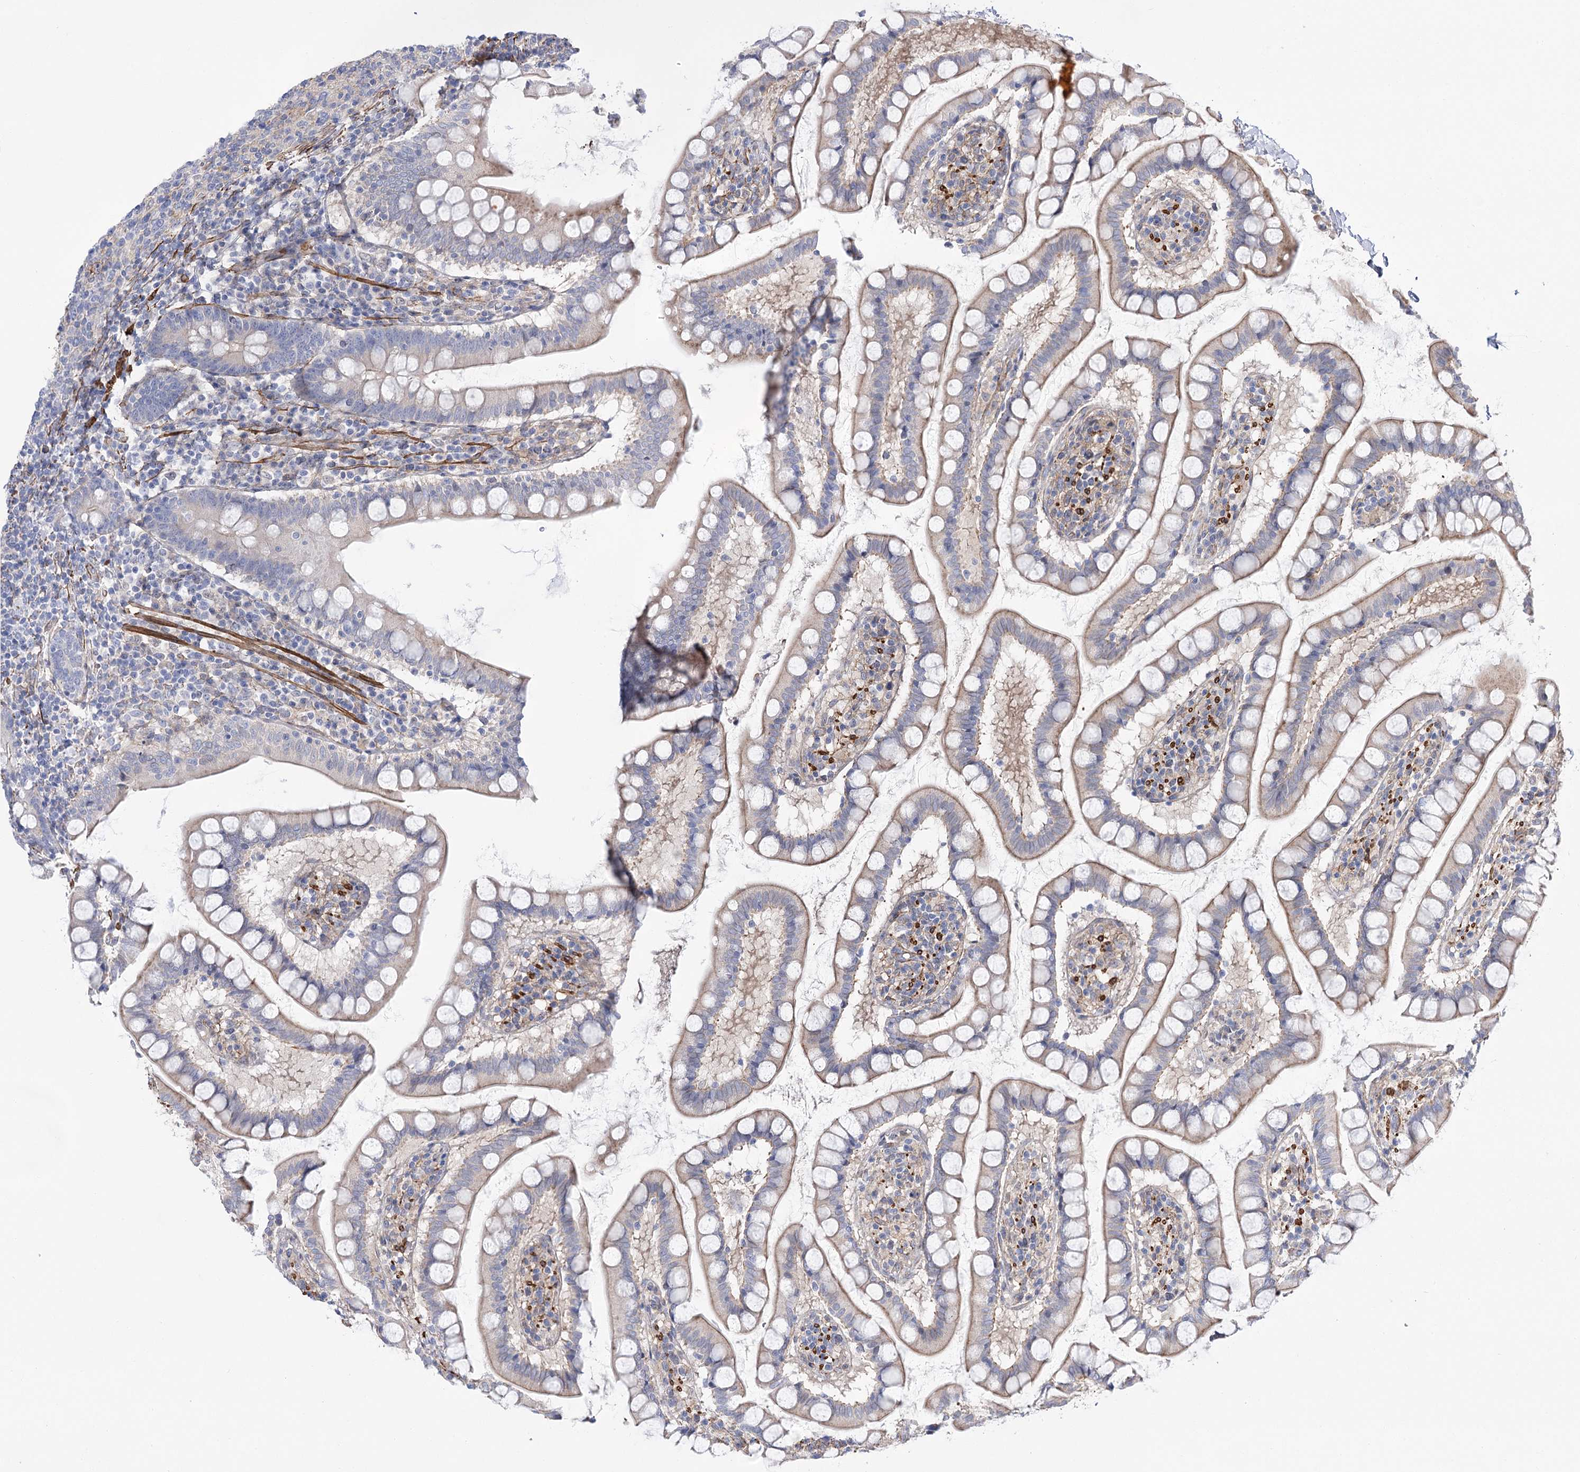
{"staining": {"intensity": "weak", "quantity": "<25%", "location": "cytoplasmic/membranous"}, "tissue": "small intestine", "cell_type": "Glandular cells", "image_type": "normal", "snomed": [{"axis": "morphology", "description": "Normal tissue, NOS"}, {"axis": "topography", "description": "Small intestine"}], "caption": "Immunohistochemical staining of normal human small intestine displays no significant positivity in glandular cells. Brightfield microscopy of IHC stained with DAB (brown) and hematoxylin (blue), captured at high magnification.", "gene": "WASHC3", "patient": {"sex": "female", "age": 84}}